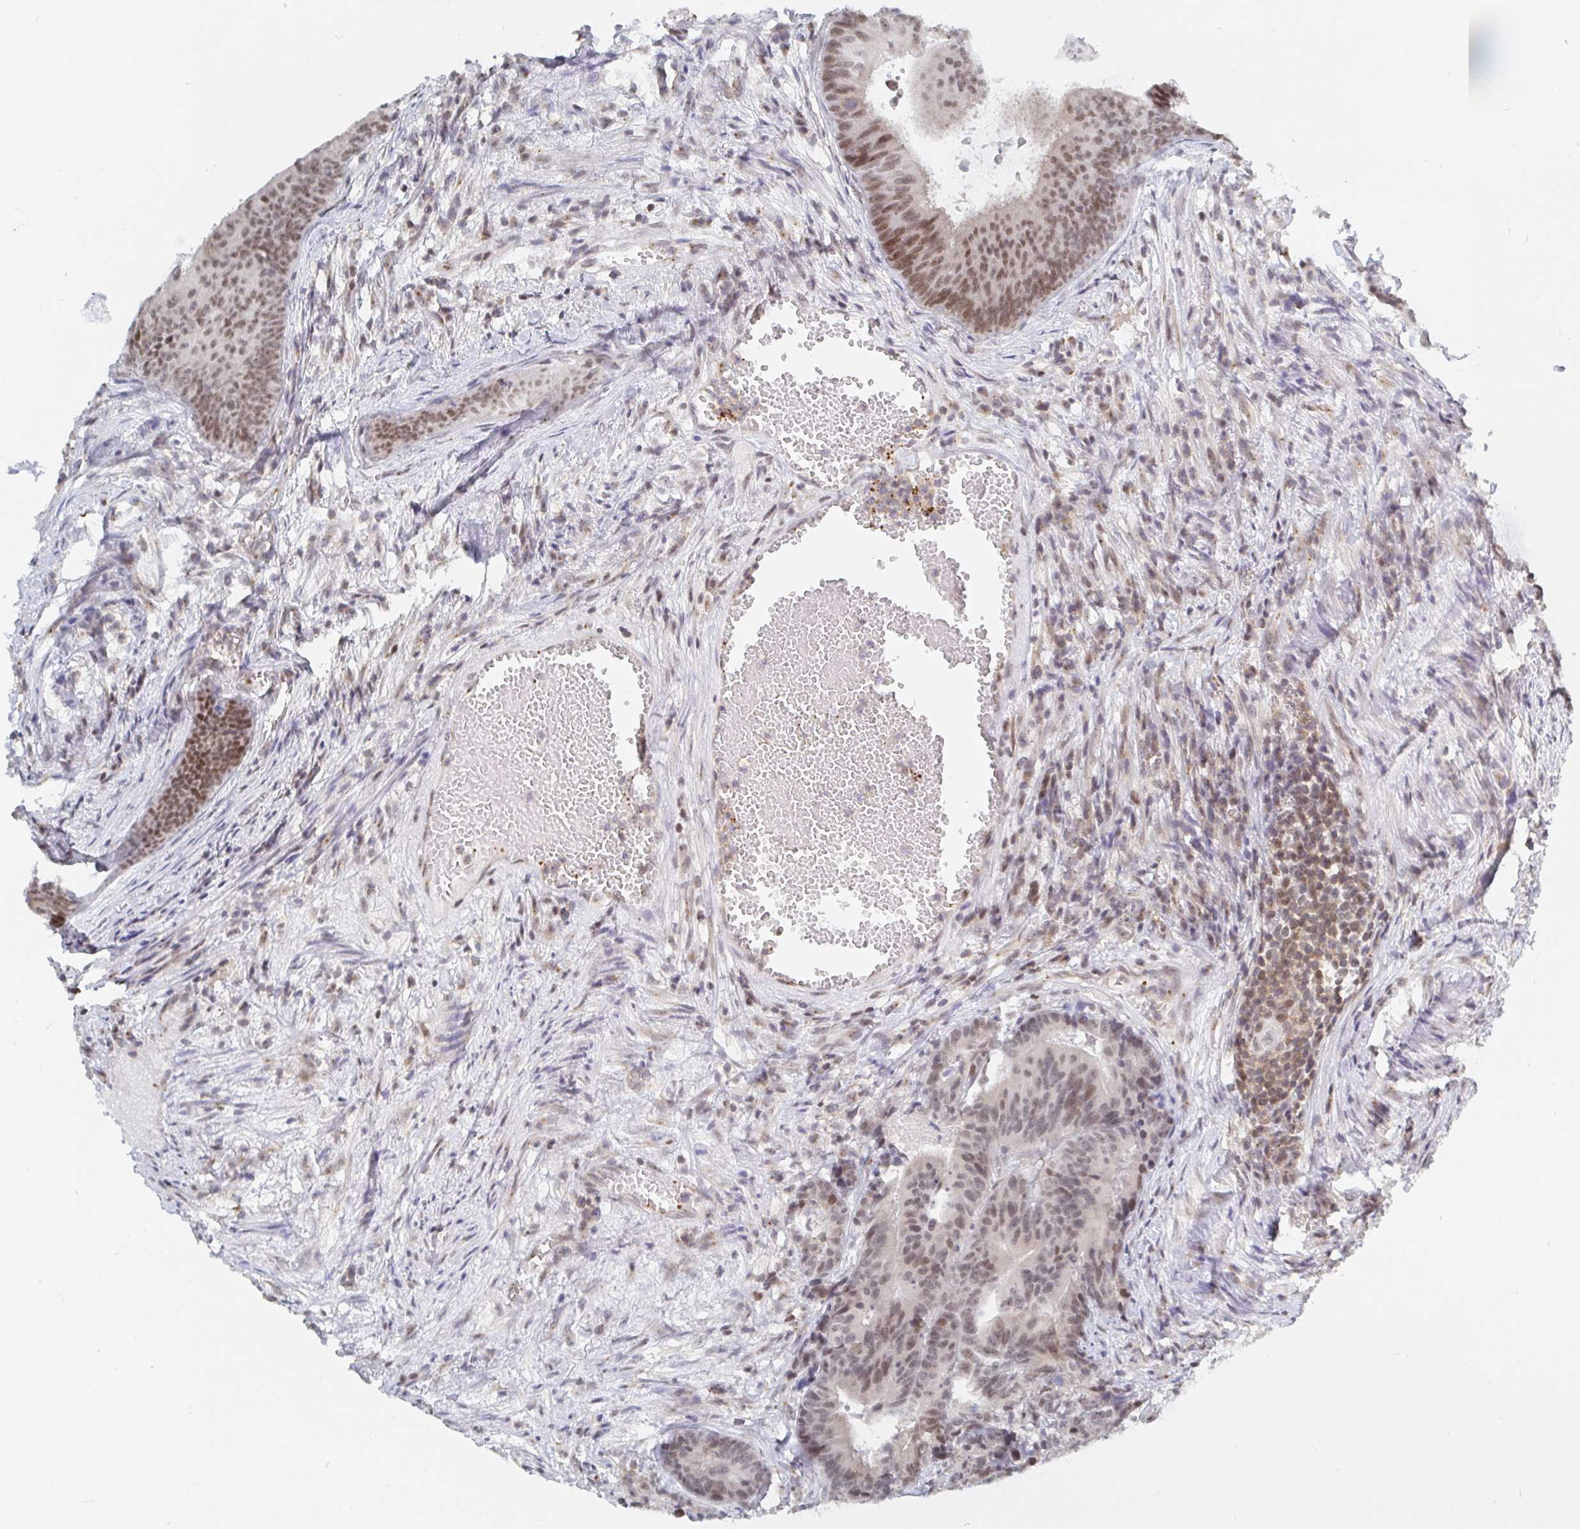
{"staining": {"intensity": "moderate", "quantity": ">75%", "location": "nuclear"}, "tissue": "colorectal cancer", "cell_type": "Tumor cells", "image_type": "cancer", "snomed": [{"axis": "morphology", "description": "Adenocarcinoma, NOS"}, {"axis": "topography", "description": "Colon"}], "caption": "Colorectal cancer stained with immunohistochemistry (IHC) shows moderate nuclear staining in about >75% of tumor cells.", "gene": "CHD2", "patient": {"sex": "female", "age": 78}}